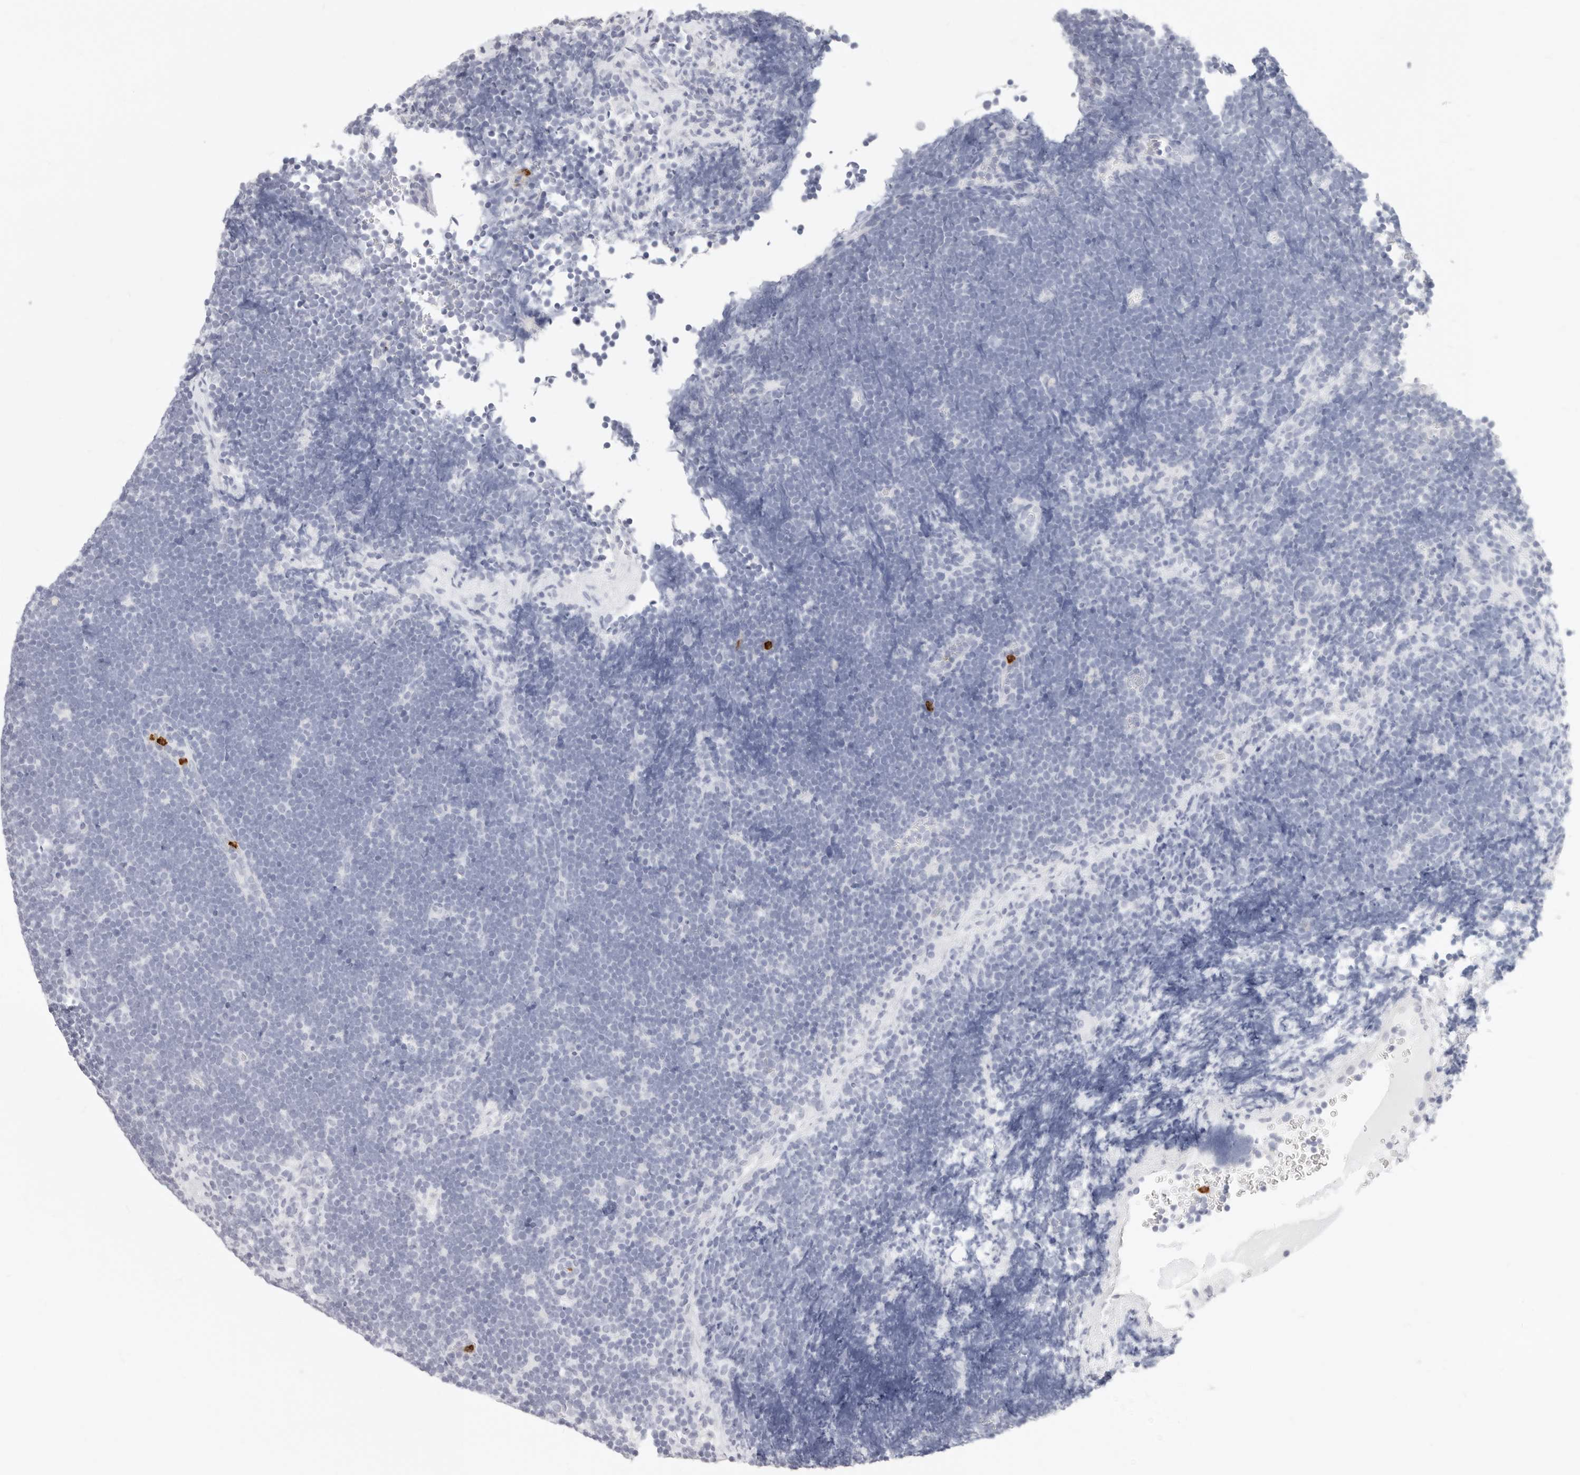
{"staining": {"intensity": "negative", "quantity": "none", "location": "none"}, "tissue": "lymphoma", "cell_type": "Tumor cells", "image_type": "cancer", "snomed": [{"axis": "morphology", "description": "Malignant lymphoma, non-Hodgkin's type, High grade"}, {"axis": "topography", "description": "Lymph node"}], "caption": "The IHC photomicrograph has no significant positivity in tumor cells of malignant lymphoma, non-Hodgkin's type (high-grade) tissue. Brightfield microscopy of immunohistochemistry stained with DAB (3,3'-diaminobenzidine) (brown) and hematoxylin (blue), captured at high magnification.", "gene": "CAMP", "patient": {"sex": "male", "age": 13}}